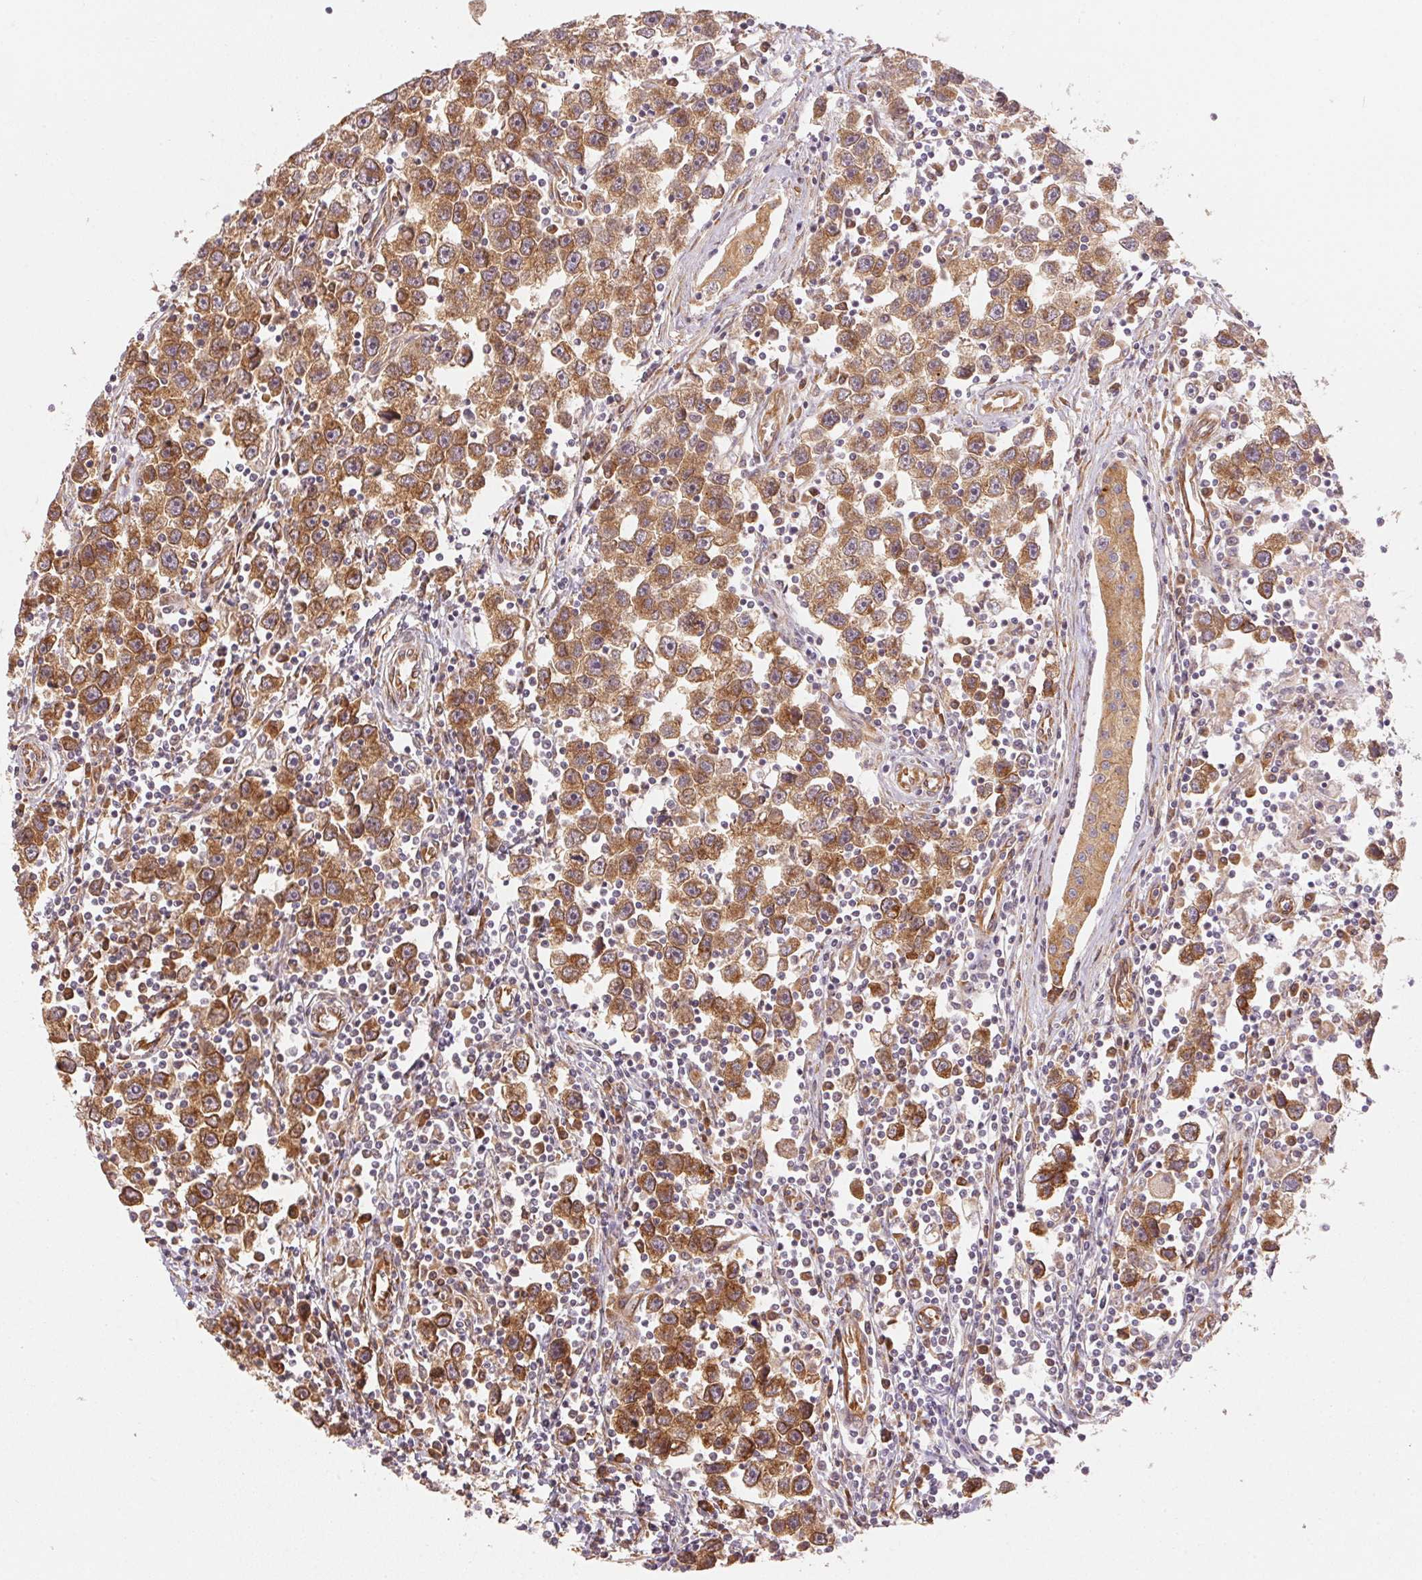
{"staining": {"intensity": "moderate", "quantity": ">75%", "location": "cytoplasmic/membranous"}, "tissue": "testis cancer", "cell_type": "Tumor cells", "image_type": "cancer", "snomed": [{"axis": "morphology", "description": "Seminoma, NOS"}, {"axis": "topography", "description": "Testis"}], "caption": "Seminoma (testis) tissue displays moderate cytoplasmic/membranous positivity in about >75% of tumor cells, visualized by immunohistochemistry. (DAB (3,3'-diaminobenzidine) IHC, brown staining for protein, blue staining for nuclei).", "gene": "STRN4", "patient": {"sex": "male", "age": 30}}